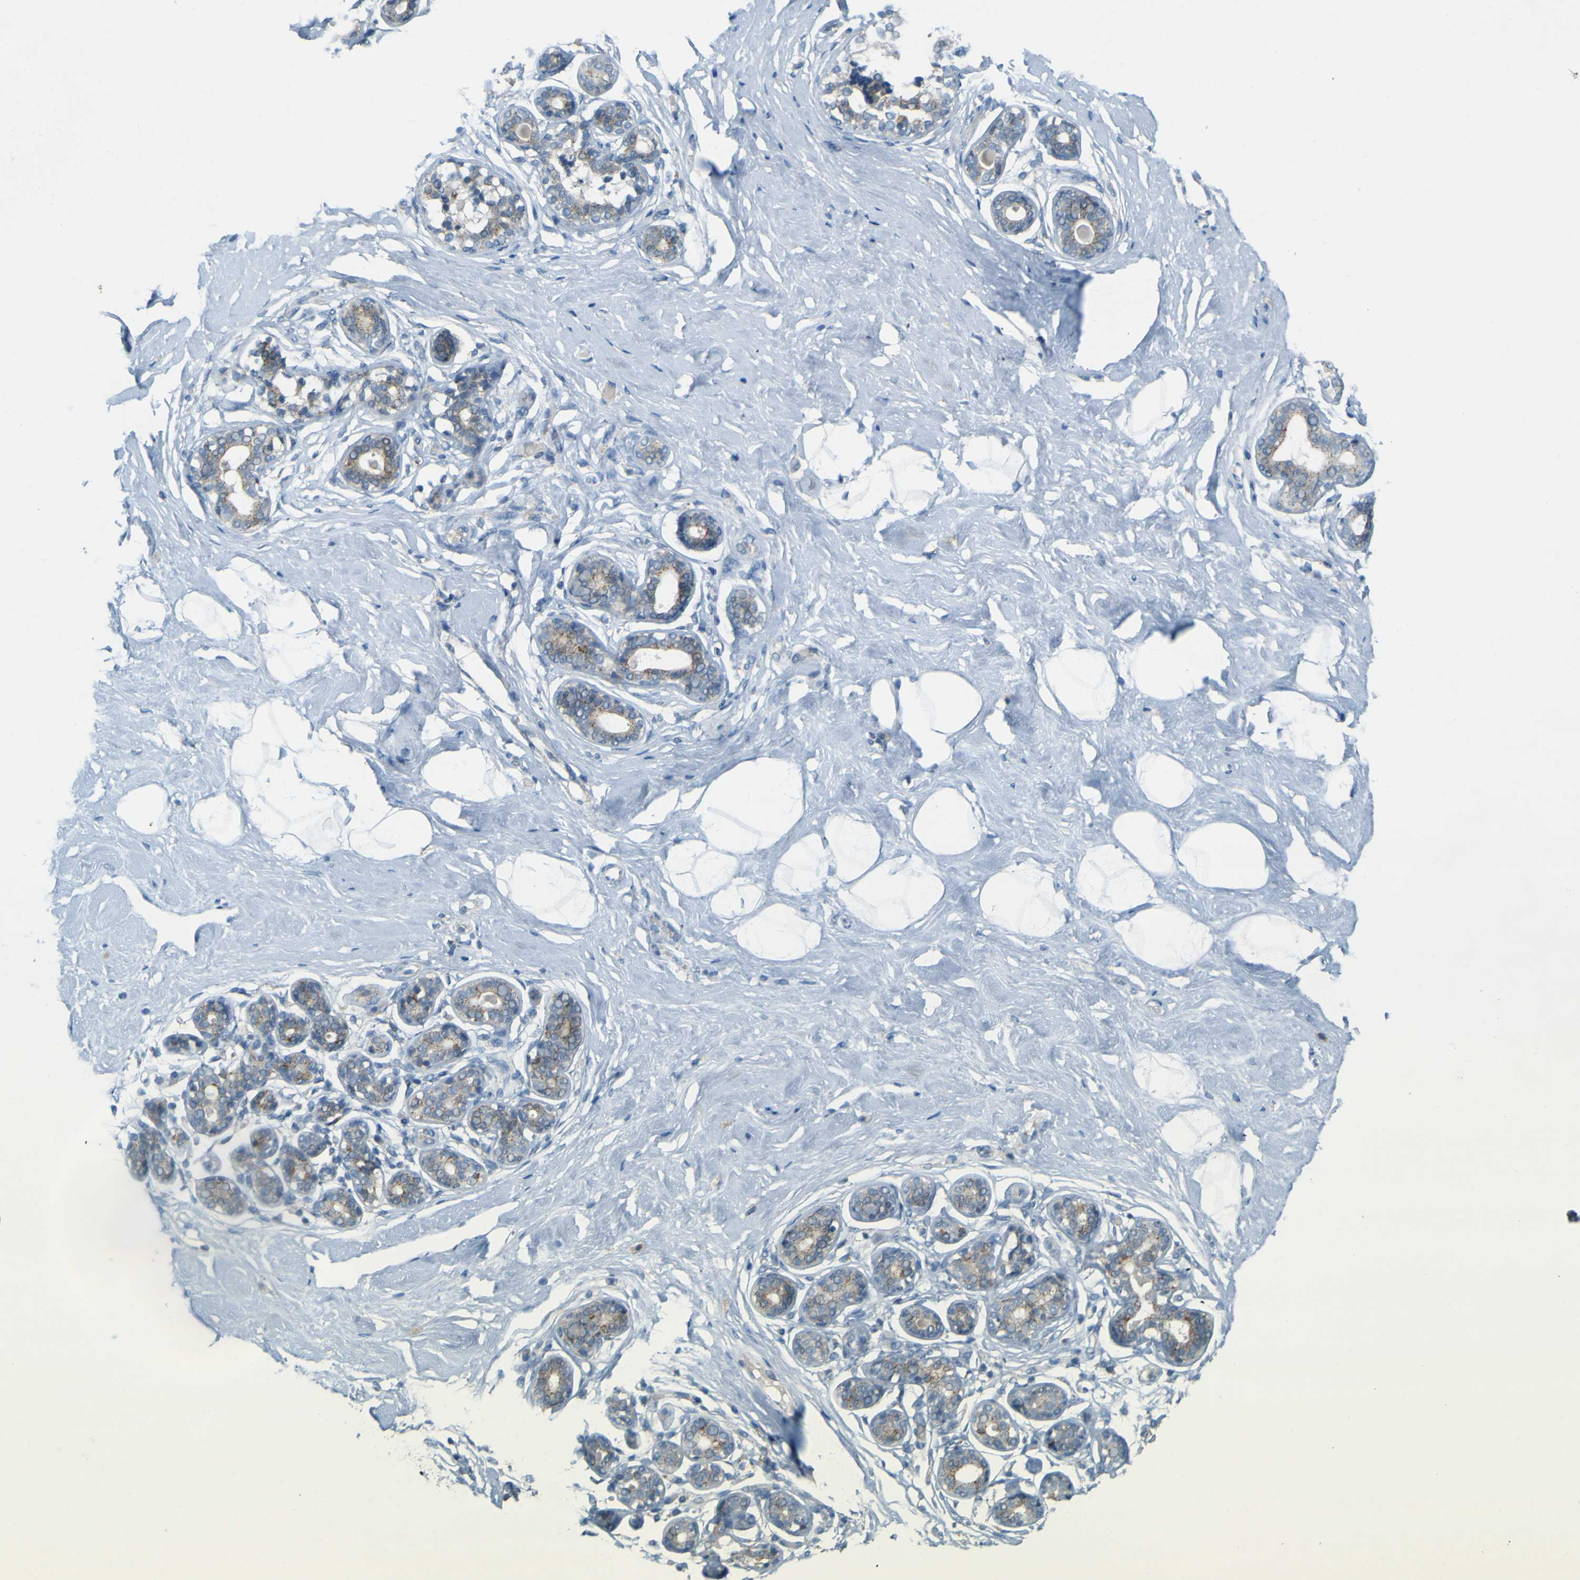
{"staining": {"intensity": "negative", "quantity": "none", "location": "none"}, "tissue": "breast", "cell_type": "Adipocytes", "image_type": "normal", "snomed": [{"axis": "morphology", "description": "Normal tissue, NOS"}, {"axis": "topography", "description": "Breast"}], "caption": "Immunohistochemical staining of unremarkable breast reveals no significant expression in adipocytes.", "gene": "ACBD5", "patient": {"sex": "female", "age": 23}}